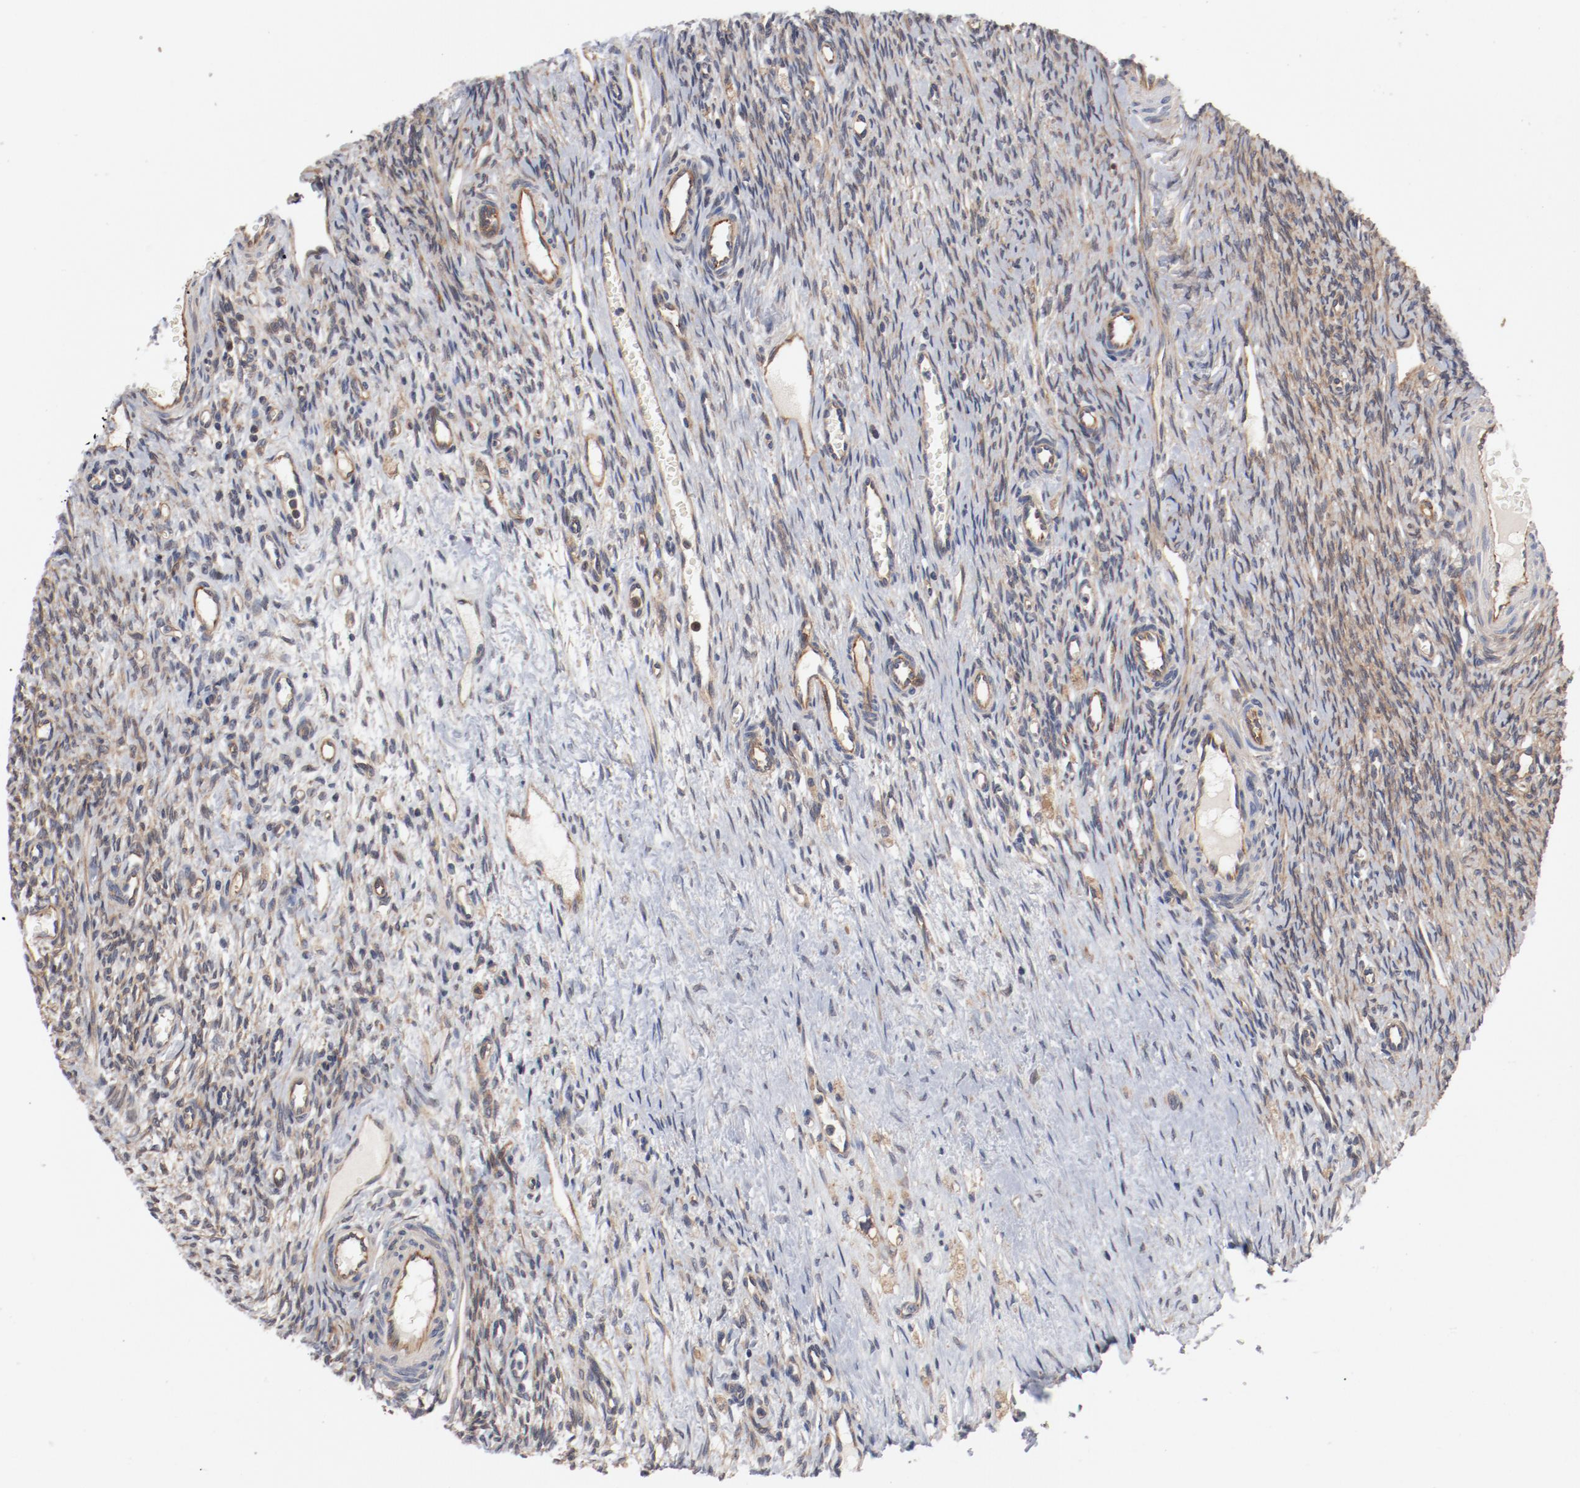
{"staining": {"intensity": "weak", "quantity": ">75%", "location": "cytoplasmic/membranous"}, "tissue": "ovary", "cell_type": "Ovarian stroma cells", "image_type": "normal", "snomed": [{"axis": "morphology", "description": "Normal tissue, NOS"}, {"axis": "topography", "description": "Ovary"}], "caption": "A brown stain highlights weak cytoplasmic/membranous staining of a protein in ovarian stroma cells of normal human ovary.", "gene": "PITPNM2", "patient": {"sex": "female", "age": 33}}